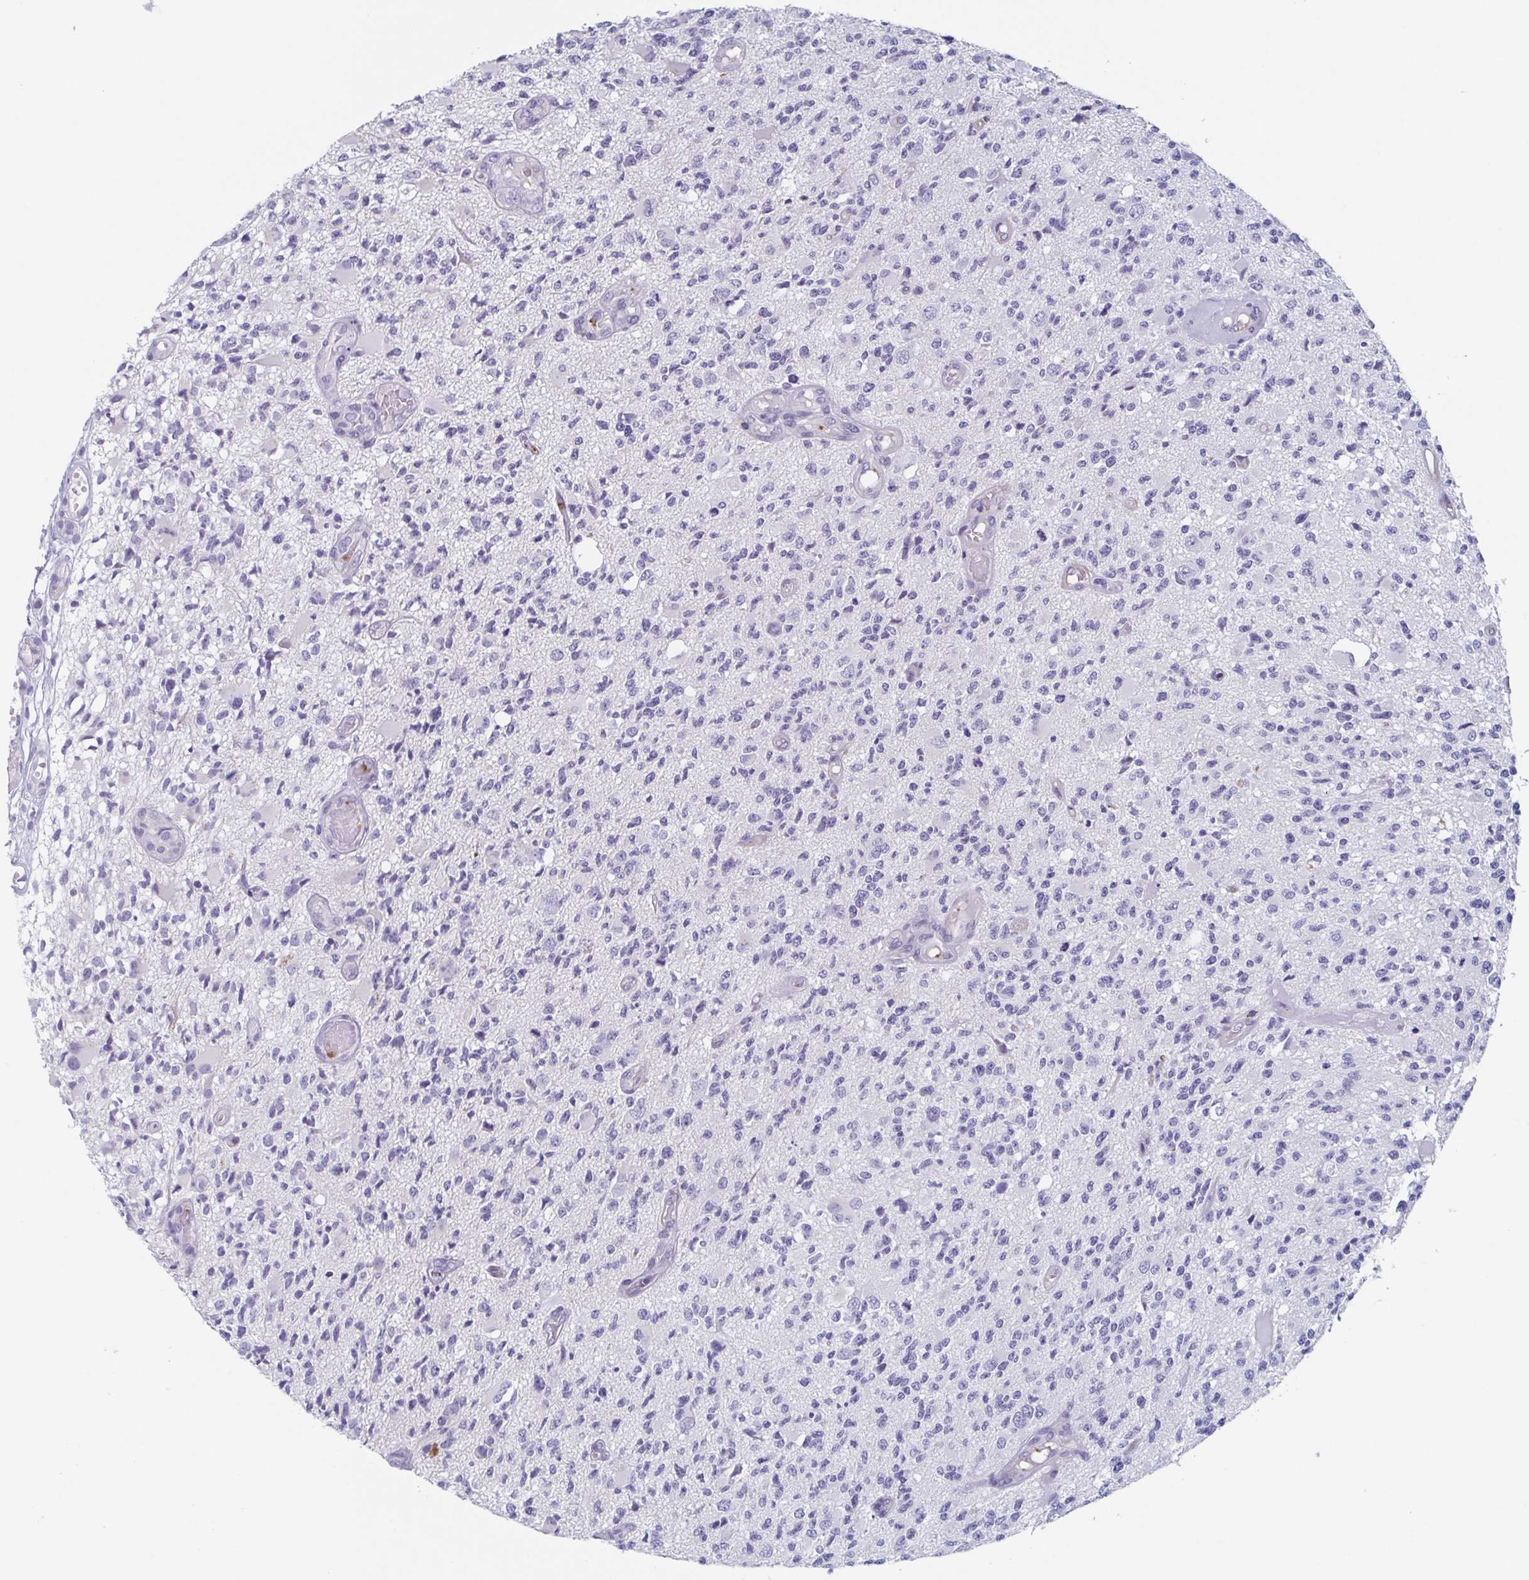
{"staining": {"intensity": "negative", "quantity": "none", "location": "none"}, "tissue": "glioma", "cell_type": "Tumor cells", "image_type": "cancer", "snomed": [{"axis": "morphology", "description": "Glioma, malignant, High grade"}, {"axis": "topography", "description": "Brain"}], "caption": "Immunohistochemistry photomicrograph of neoplastic tissue: malignant glioma (high-grade) stained with DAB shows no significant protein expression in tumor cells. Nuclei are stained in blue.", "gene": "LYRM2", "patient": {"sex": "female", "age": 63}}